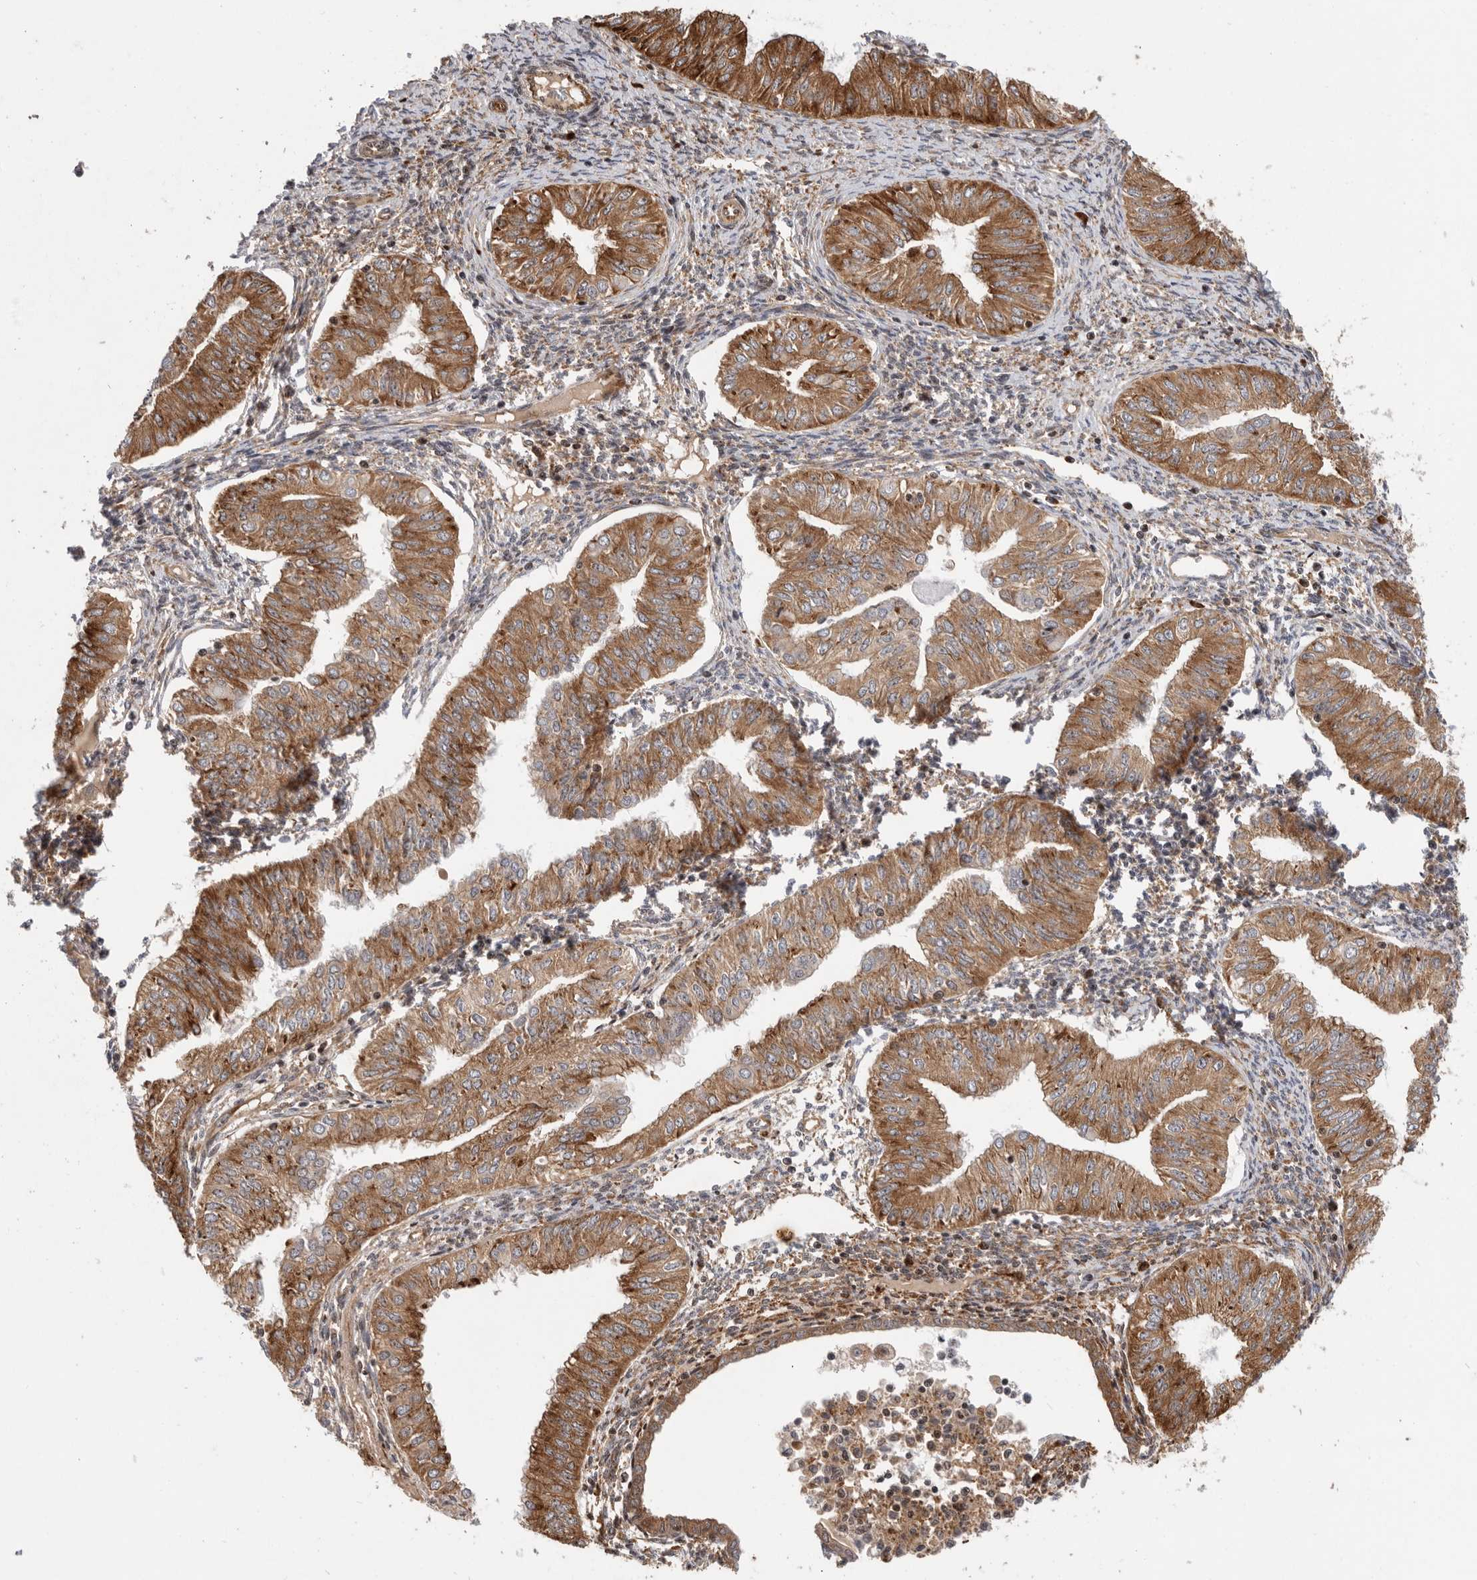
{"staining": {"intensity": "moderate", "quantity": ">75%", "location": "cytoplasmic/membranous"}, "tissue": "endometrial cancer", "cell_type": "Tumor cells", "image_type": "cancer", "snomed": [{"axis": "morphology", "description": "Normal tissue, NOS"}, {"axis": "morphology", "description": "Adenocarcinoma, NOS"}, {"axis": "topography", "description": "Endometrium"}], "caption": "IHC photomicrograph of endometrial cancer (adenocarcinoma) stained for a protein (brown), which shows medium levels of moderate cytoplasmic/membranous expression in about >75% of tumor cells.", "gene": "FZD3", "patient": {"sex": "female", "age": 53}}